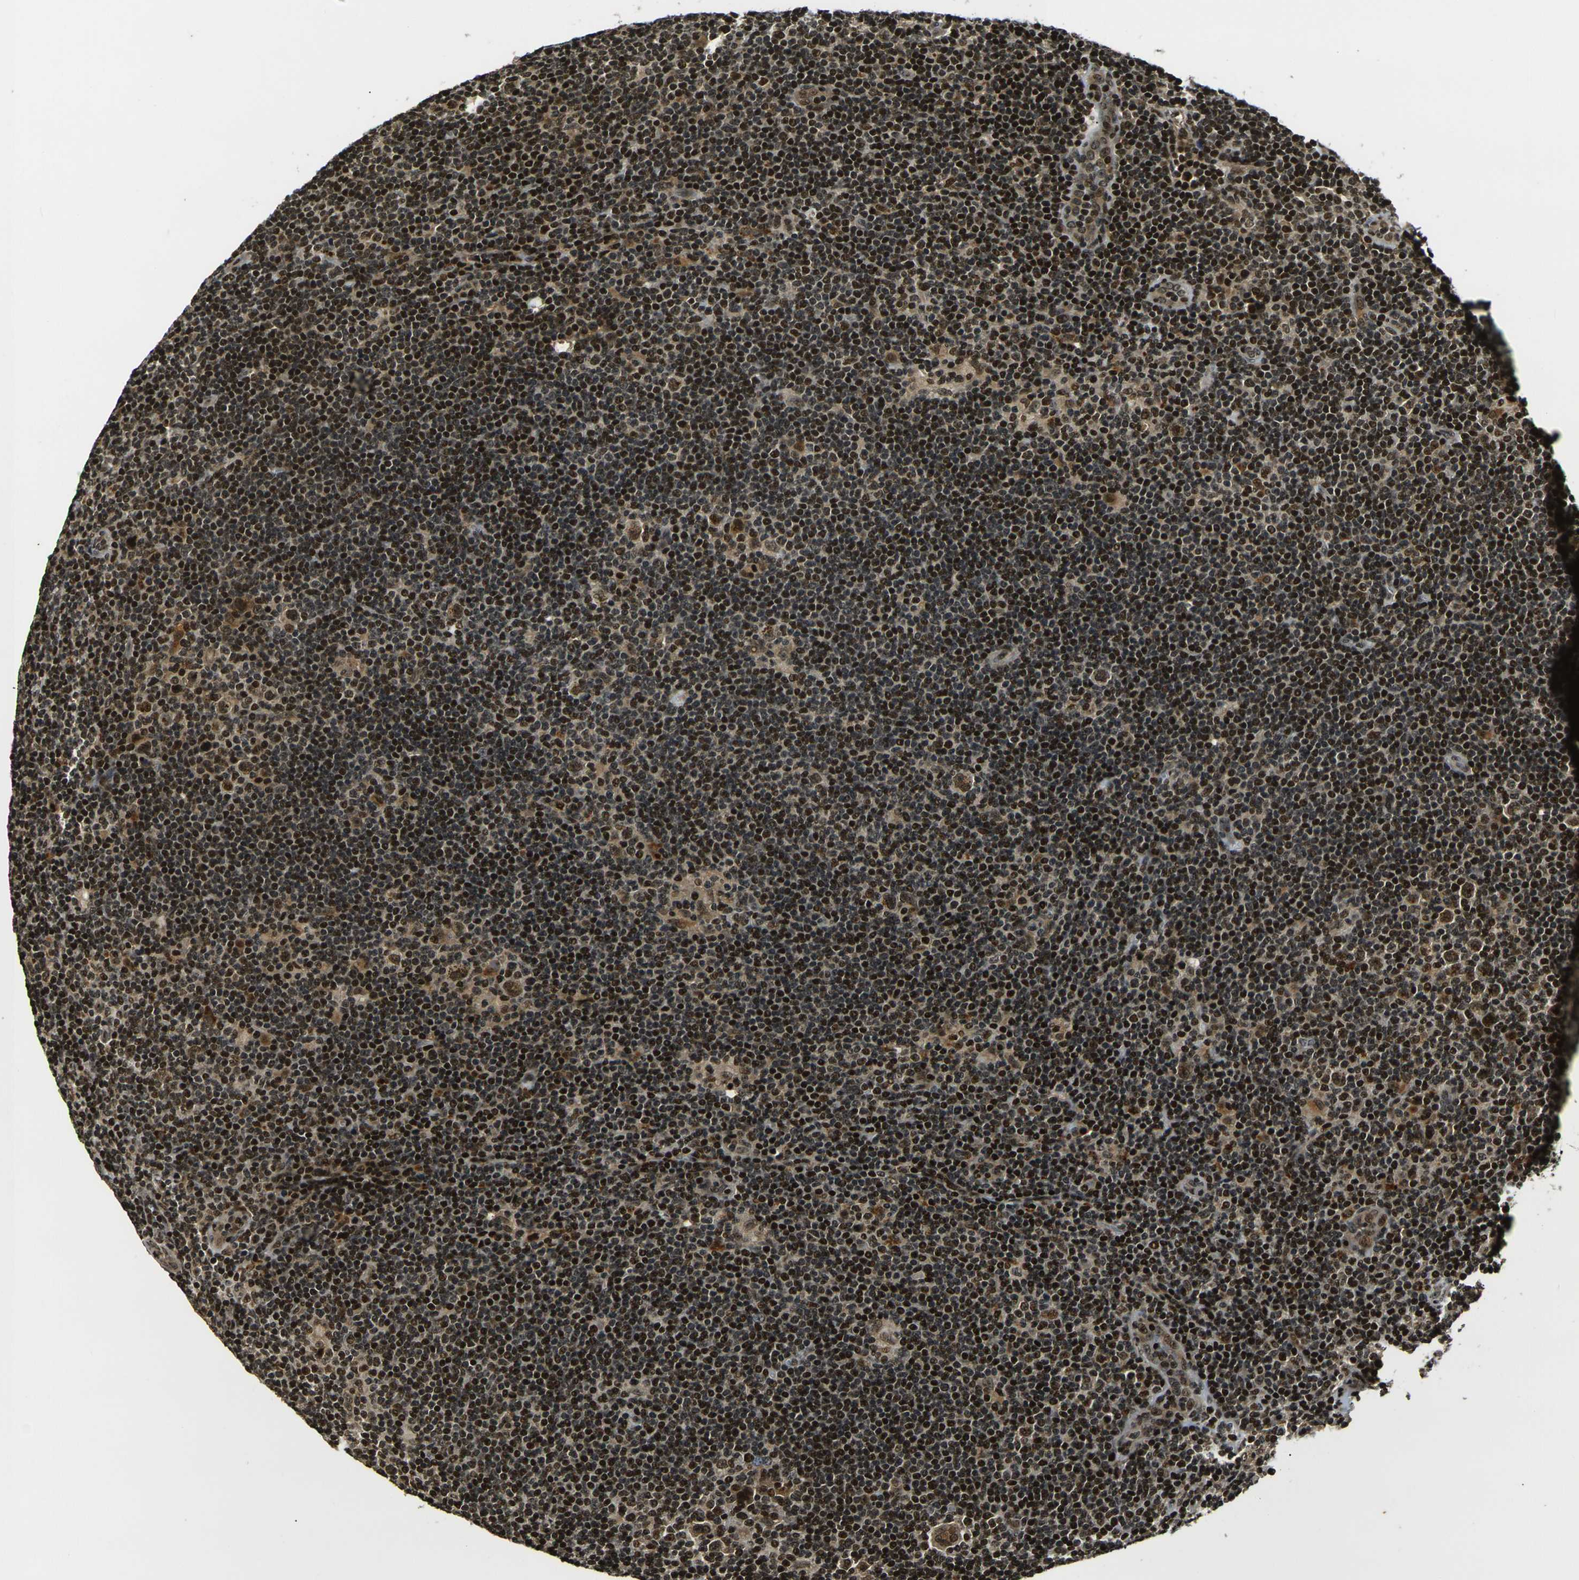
{"staining": {"intensity": "moderate", "quantity": ">75%", "location": "nuclear"}, "tissue": "lymphoma", "cell_type": "Tumor cells", "image_type": "cancer", "snomed": [{"axis": "morphology", "description": "Hodgkin's disease, NOS"}, {"axis": "topography", "description": "Lymph node"}], "caption": "A brown stain labels moderate nuclear expression of a protein in lymphoma tumor cells. The protein is stained brown, and the nuclei are stained in blue (DAB (3,3'-diaminobenzidine) IHC with brightfield microscopy, high magnification).", "gene": "ACTL6A", "patient": {"sex": "female", "age": 57}}